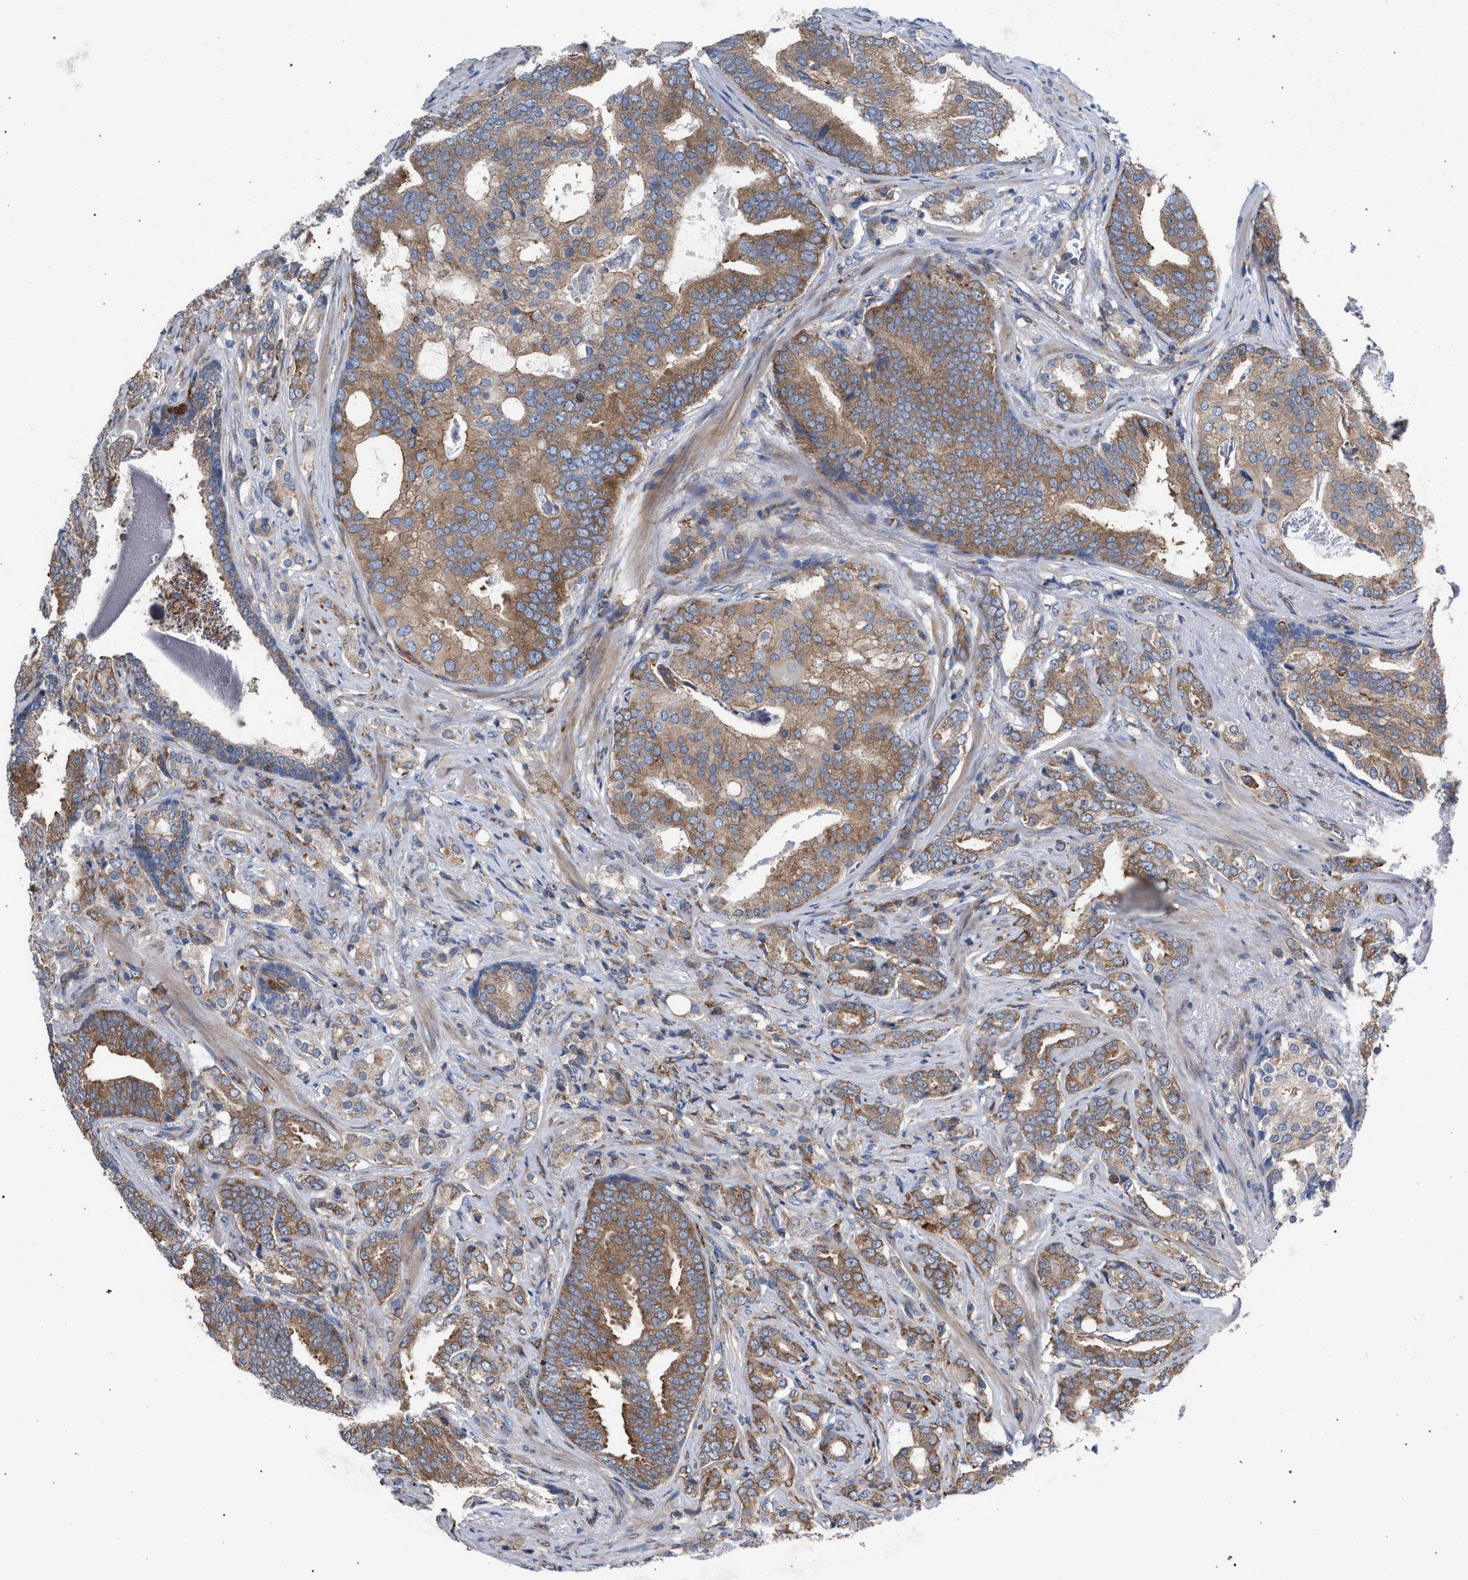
{"staining": {"intensity": "moderate", "quantity": ">75%", "location": "cytoplasmic/membranous"}, "tissue": "prostate cancer", "cell_type": "Tumor cells", "image_type": "cancer", "snomed": [{"axis": "morphology", "description": "Adenocarcinoma, Low grade"}, {"axis": "topography", "description": "Prostate"}], "caption": "Immunohistochemistry (DAB (3,3'-diaminobenzidine)) staining of prostate low-grade adenocarcinoma displays moderate cytoplasmic/membranous protein positivity in approximately >75% of tumor cells.", "gene": "CDR2L", "patient": {"sex": "male", "age": 58}}